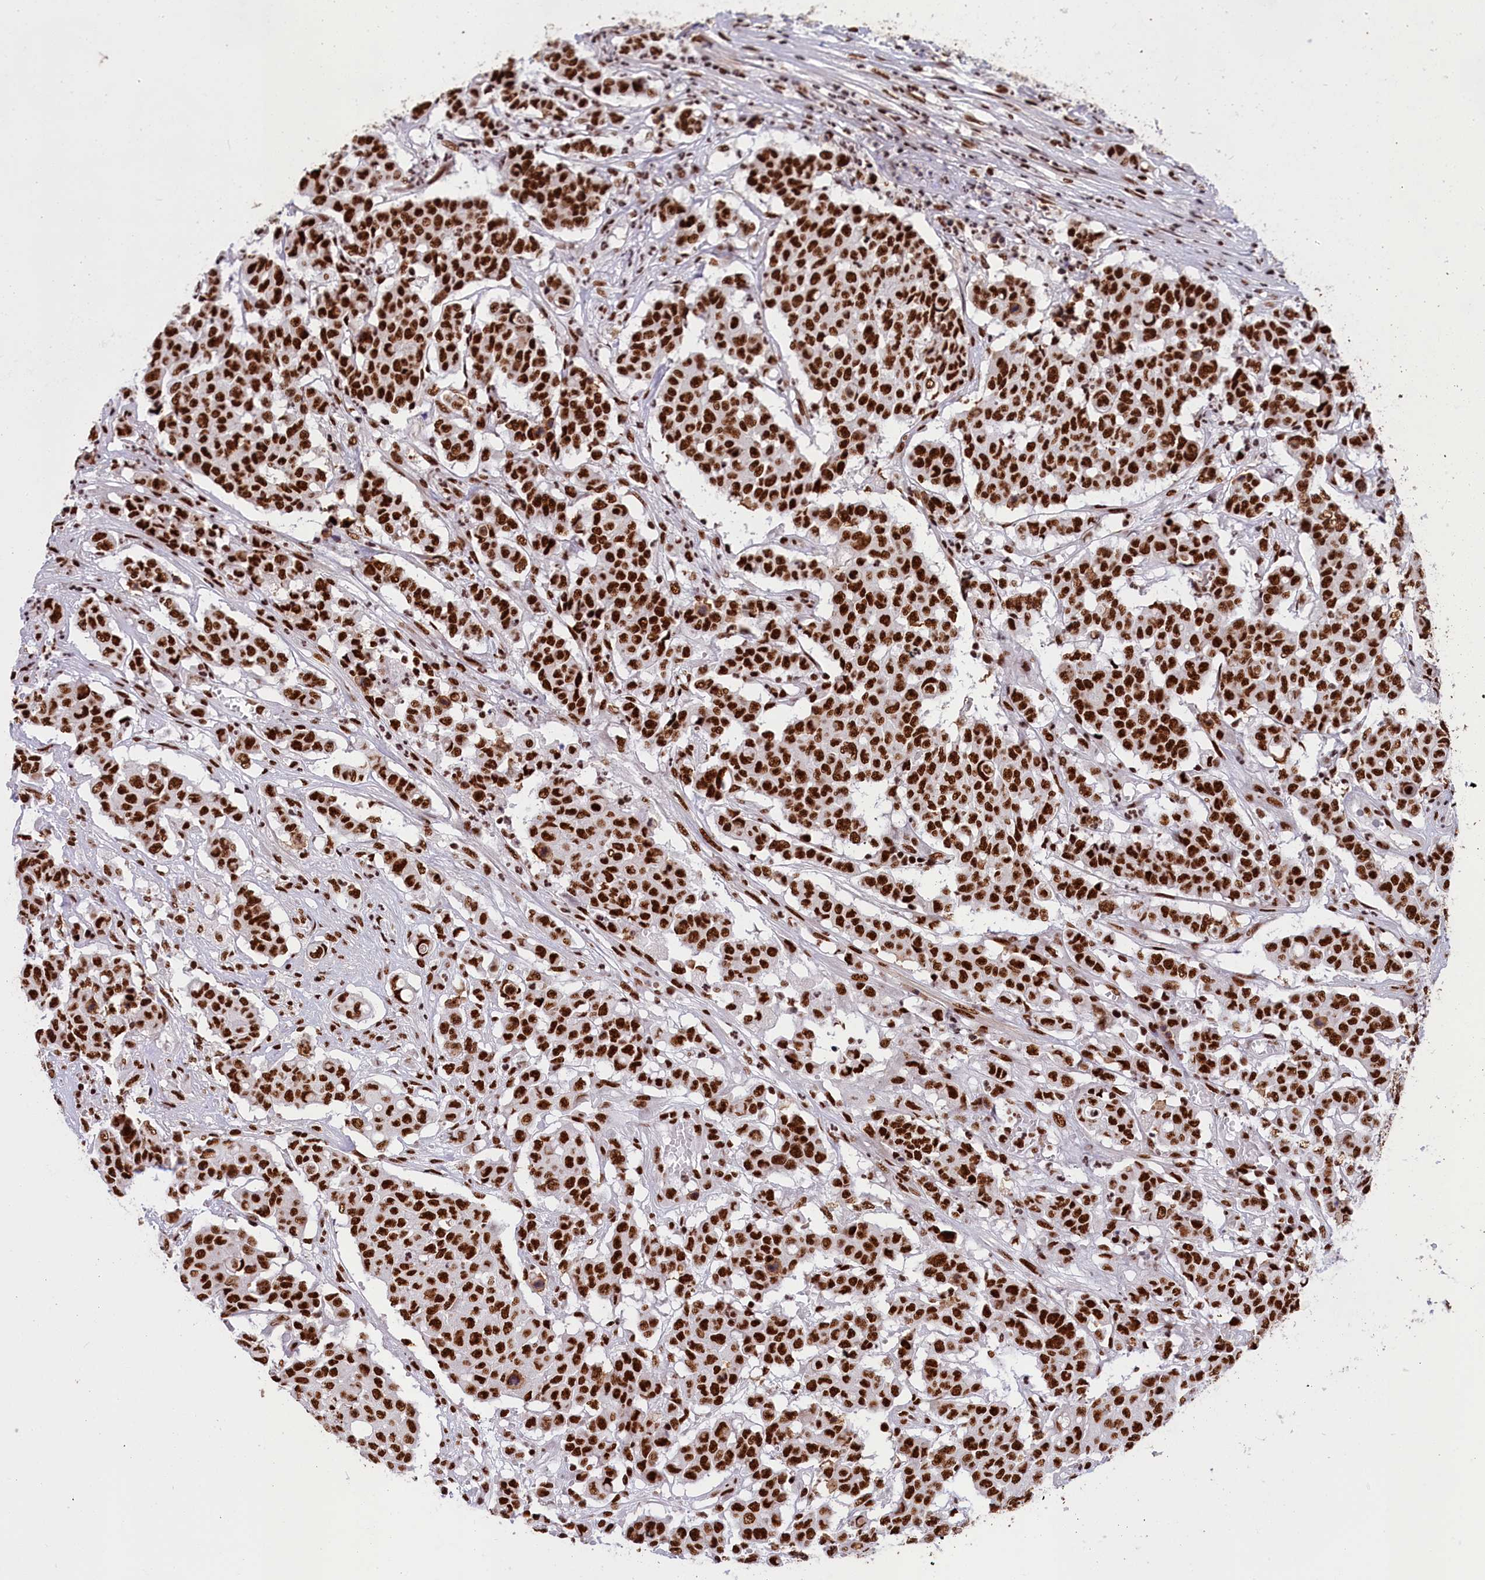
{"staining": {"intensity": "strong", "quantity": ">75%", "location": "nuclear"}, "tissue": "colorectal cancer", "cell_type": "Tumor cells", "image_type": "cancer", "snomed": [{"axis": "morphology", "description": "Adenocarcinoma, NOS"}, {"axis": "topography", "description": "Colon"}], "caption": "This is an image of IHC staining of colorectal cancer (adenocarcinoma), which shows strong positivity in the nuclear of tumor cells.", "gene": "SNRNP70", "patient": {"sex": "male", "age": 51}}